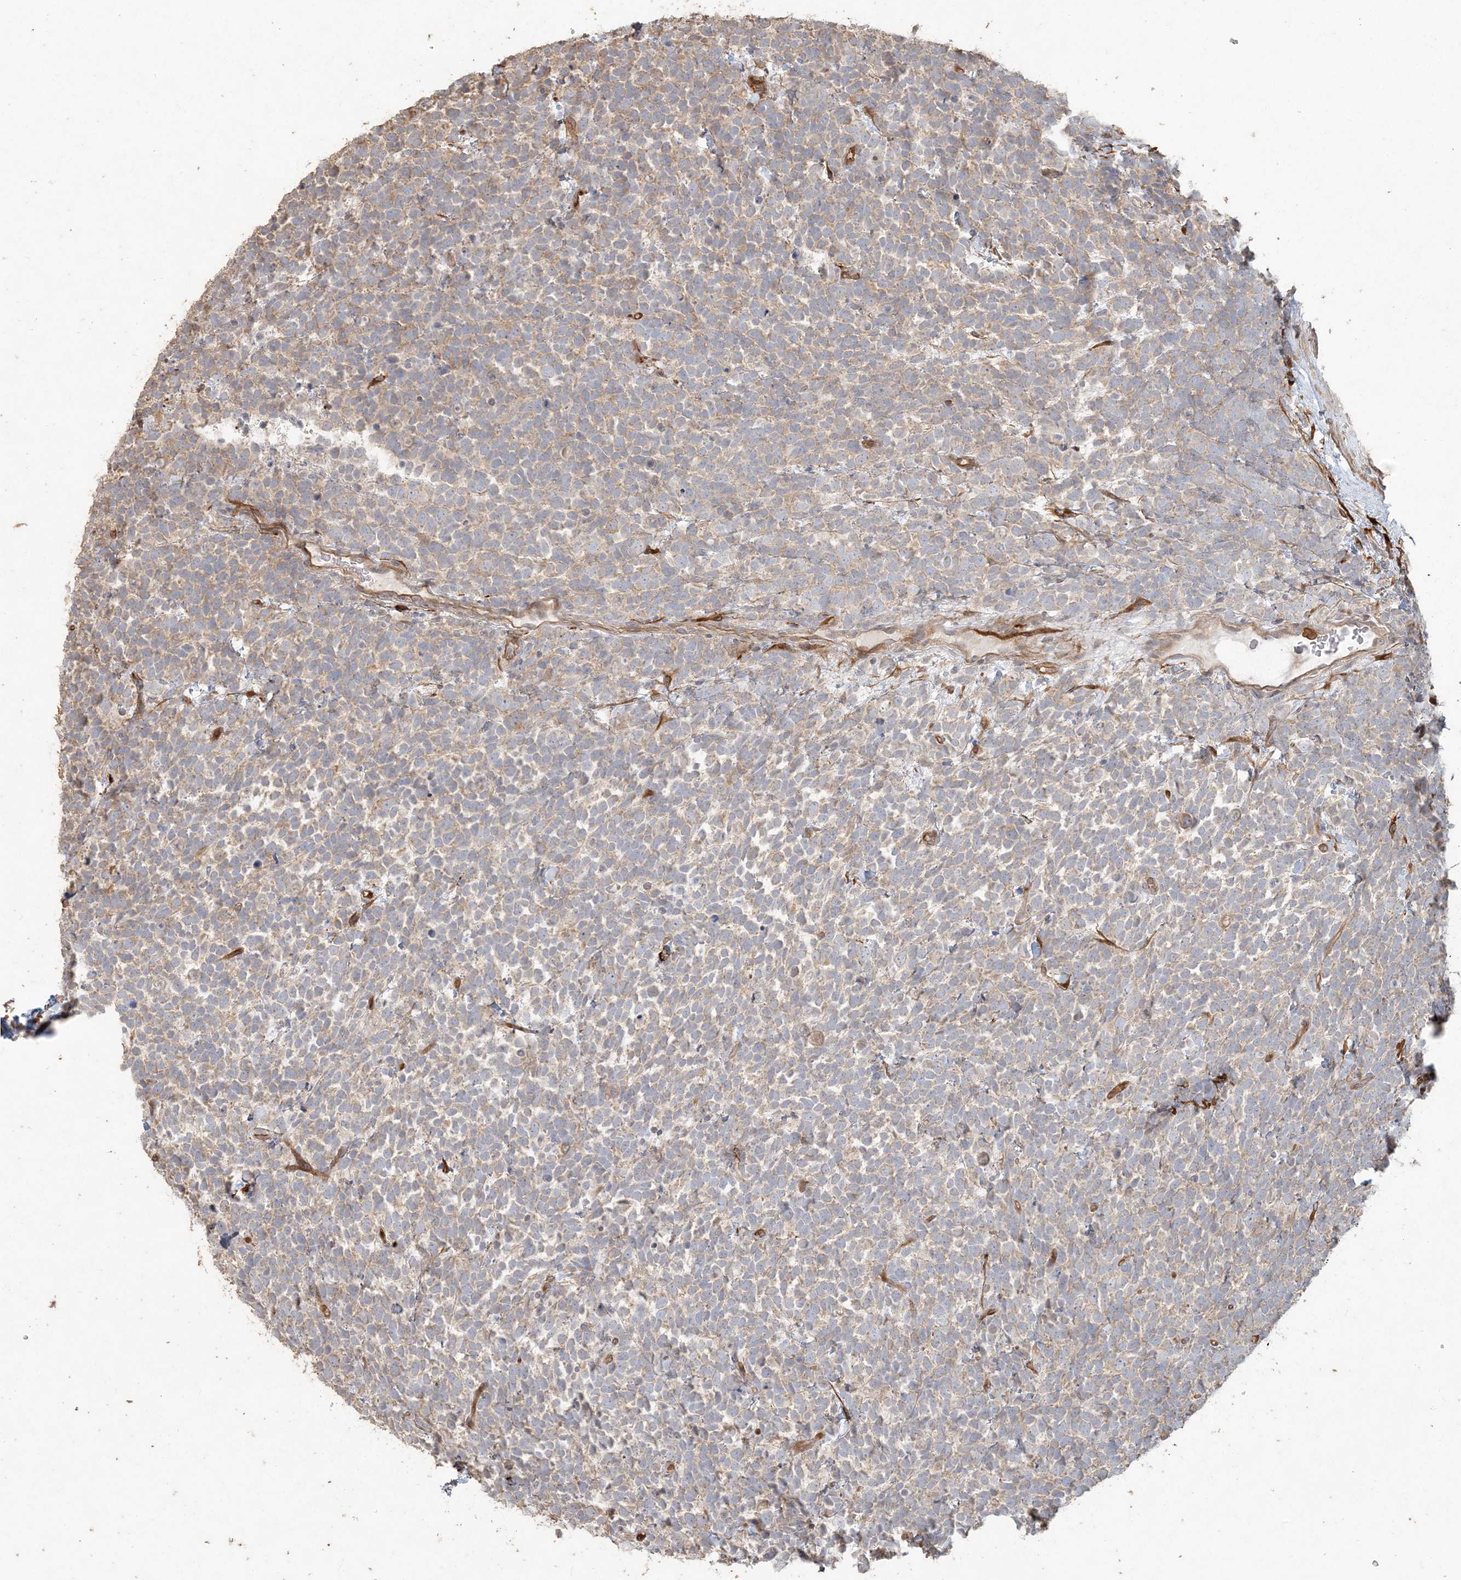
{"staining": {"intensity": "weak", "quantity": "25%-75%", "location": "cytoplasmic/membranous"}, "tissue": "urothelial cancer", "cell_type": "Tumor cells", "image_type": "cancer", "snomed": [{"axis": "morphology", "description": "Urothelial carcinoma, High grade"}, {"axis": "topography", "description": "Urinary bladder"}], "caption": "Protein analysis of urothelial cancer tissue reveals weak cytoplasmic/membranous expression in approximately 25%-75% of tumor cells.", "gene": "RNF145", "patient": {"sex": "female", "age": 82}}